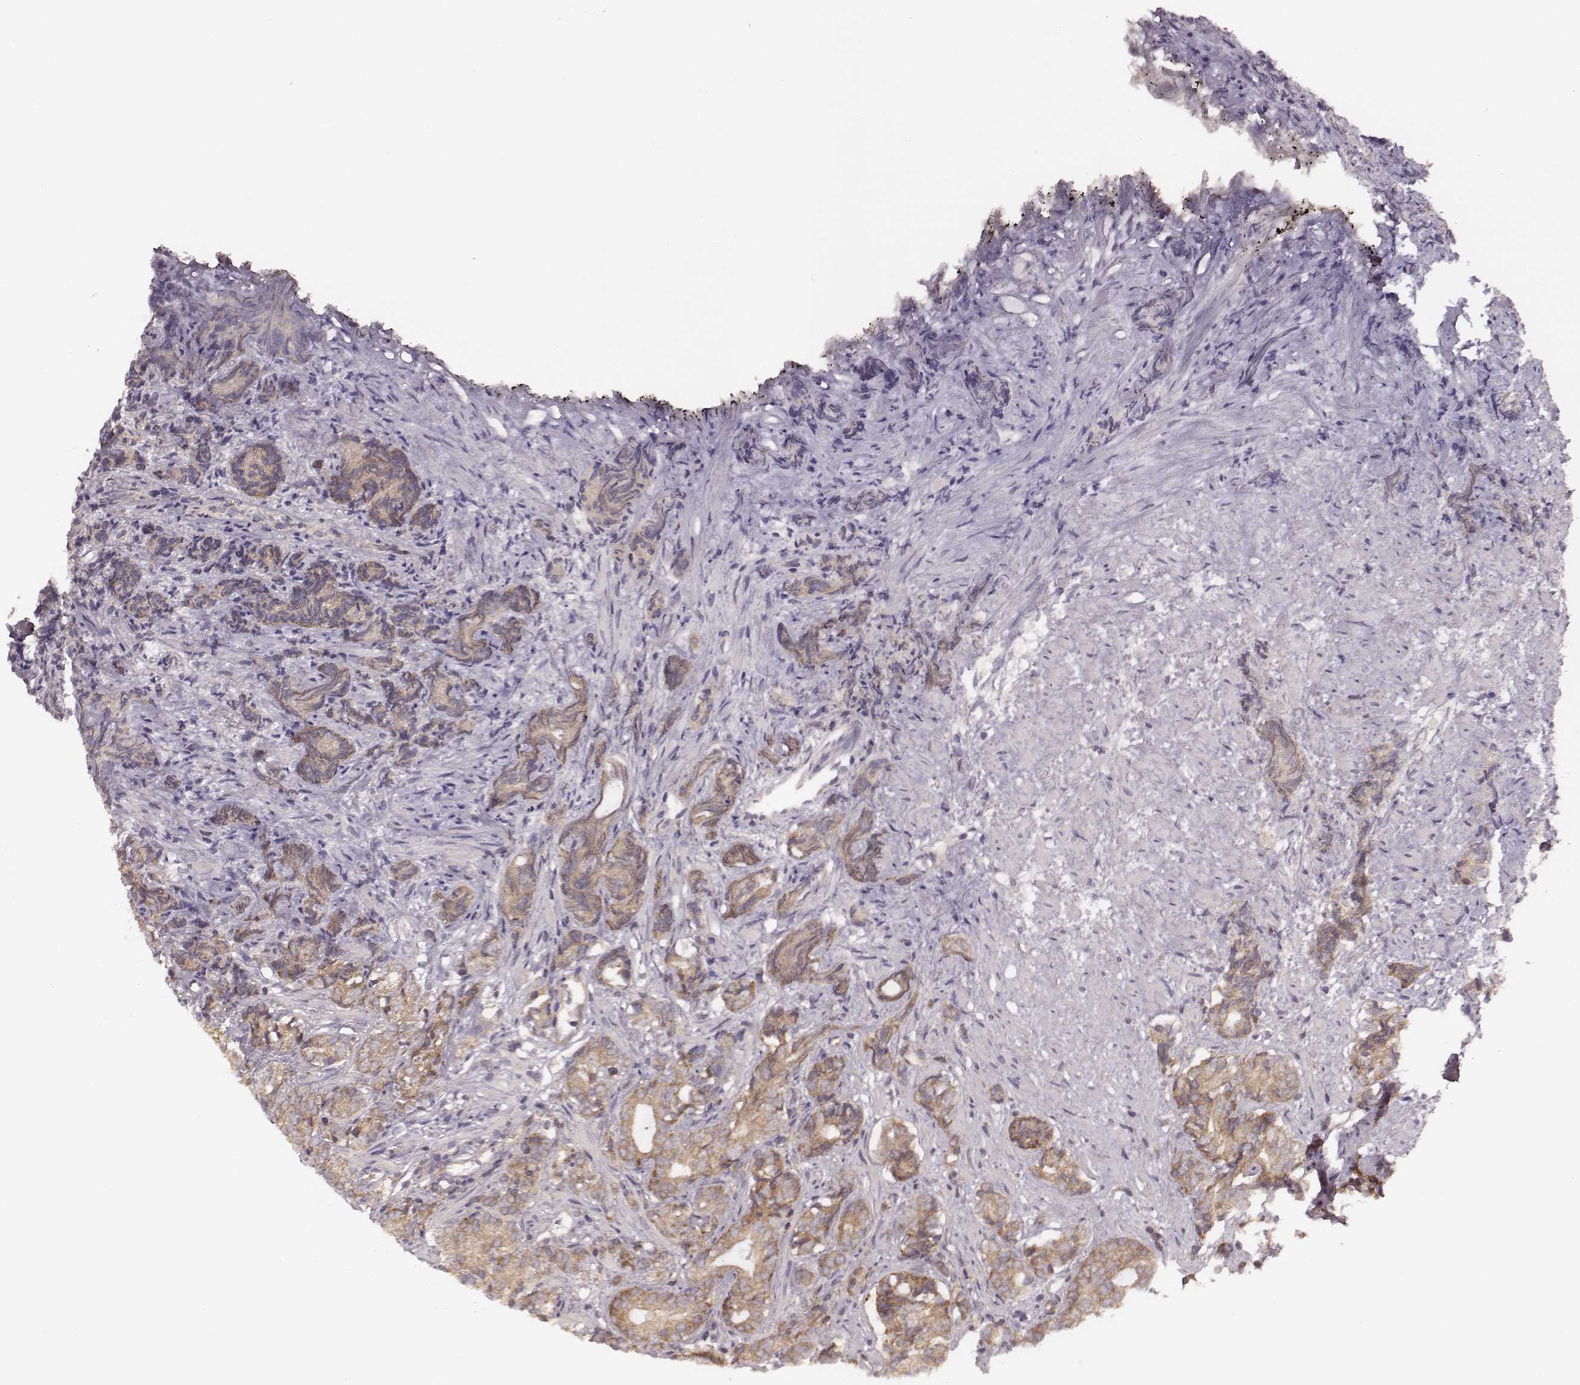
{"staining": {"intensity": "moderate", "quantity": ">75%", "location": "cytoplasmic/membranous"}, "tissue": "prostate cancer", "cell_type": "Tumor cells", "image_type": "cancer", "snomed": [{"axis": "morphology", "description": "Adenocarcinoma, High grade"}, {"axis": "topography", "description": "Prostate"}], "caption": "The micrograph demonstrates immunohistochemical staining of prostate cancer (adenocarcinoma (high-grade)). There is moderate cytoplasmic/membranous expression is present in about >75% of tumor cells. Ihc stains the protein in brown and the nuclei are stained blue.", "gene": "VPS26A", "patient": {"sex": "male", "age": 84}}